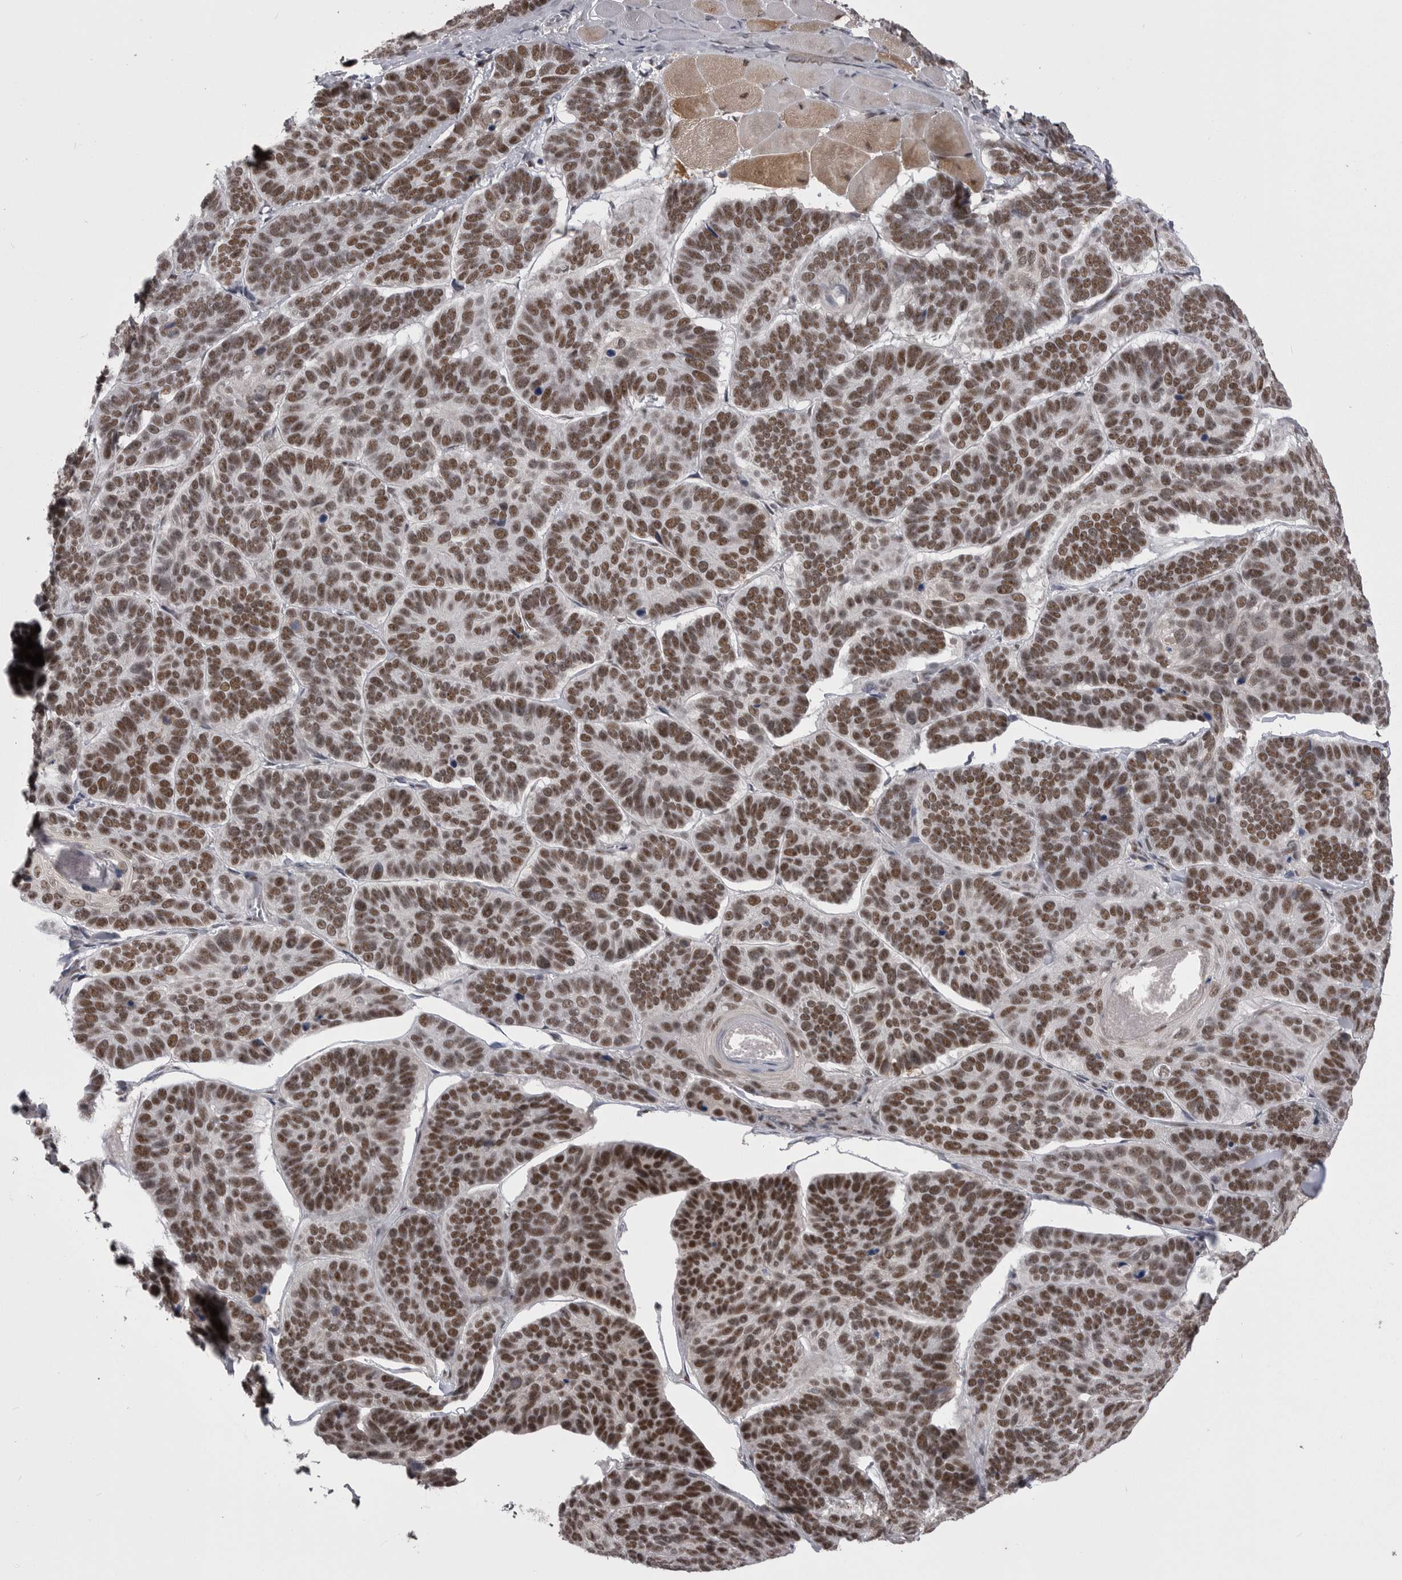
{"staining": {"intensity": "strong", "quantity": ">75%", "location": "nuclear"}, "tissue": "skin cancer", "cell_type": "Tumor cells", "image_type": "cancer", "snomed": [{"axis": "morphology", "description": "Basal cell carcinoma"}, {"axis": "topography", "description": "Skin"}], "caption": "Skin cancer (basal cell carcinoma) stained with a protein marker shows strong staining in tumor cells.", "gene": "MEPCE", "patient": {"sex": "male", "age": 62}}